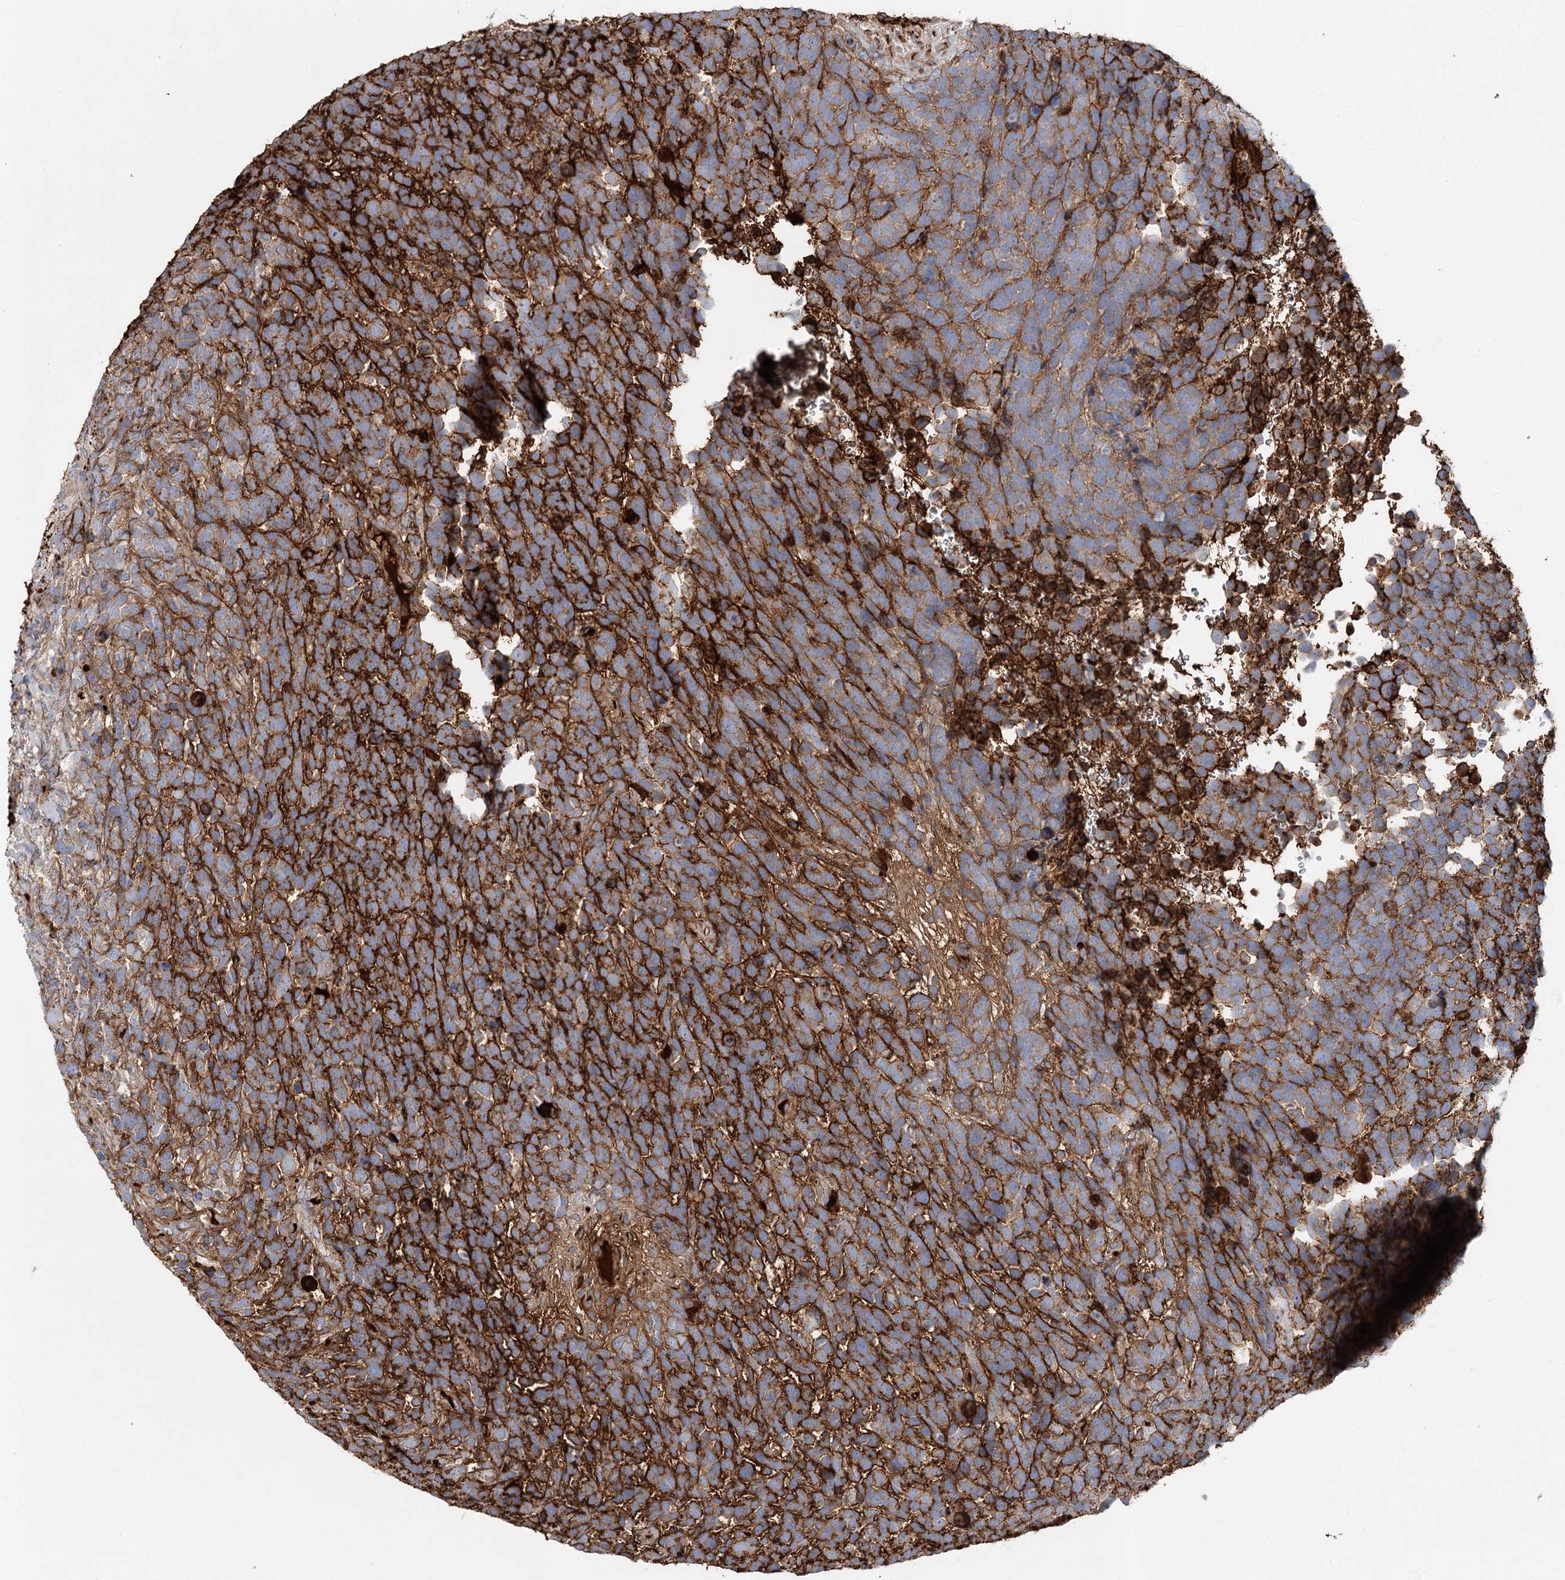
{"staining": {"intensity": "negative", "quantity": "none", "location": "none"}, "tissue": "urothelial cancer", "cell_type": "Tumor cells", "image_type": "cancer", "snomed": [{"axis": "morphology", "description": "Urothelial carcinoma, High grade"}, {"axis": "topography", "description": "Urinary bladder"}], "caption": "IHC histopathology image of human urothelial cancer stained for a protein (brown), which exhibits no positivity in tumor cells.", "gene": "ALKBH8", "patient": {"sex": "female", "age": 82}}